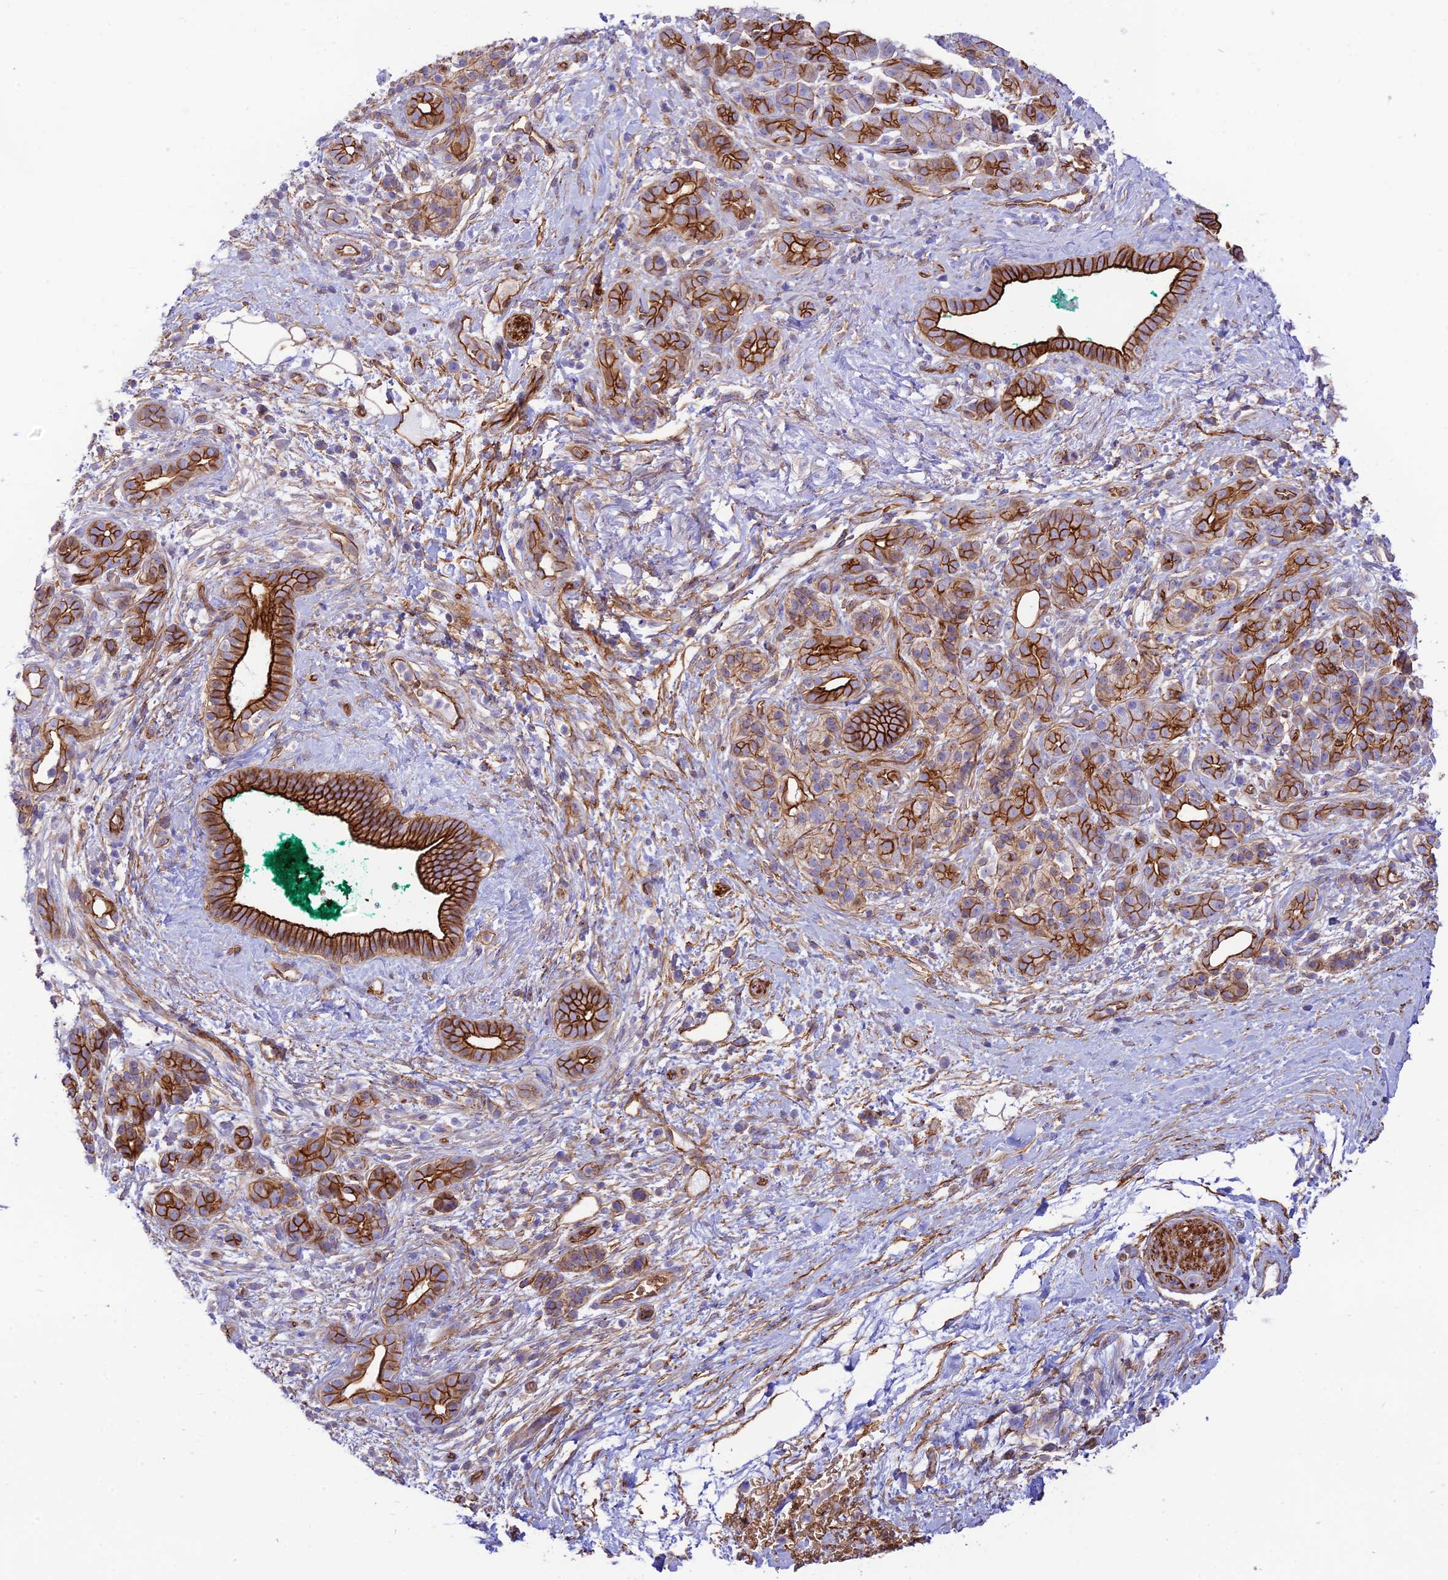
{"staining": {"intensity": "strong", "quantity": "25%-75%", "location": "cytoplasmic/membranous"}, "tissue": "pancreatic cancer", "cell_type": "Tumor cells", "image_type": "cancer", "snomed": [{"axis": "morphology", "description": "Adenocarcinoma, NOS"}, {"axis": "topography", "description": "Pancreas"}], "caption": "Human pancreatic adenocarcinoma stained with a protein marker reveals strong staining in tumor cells.", "gene": "YPEL5", "patient": {"sex": "male", "age": 78}}